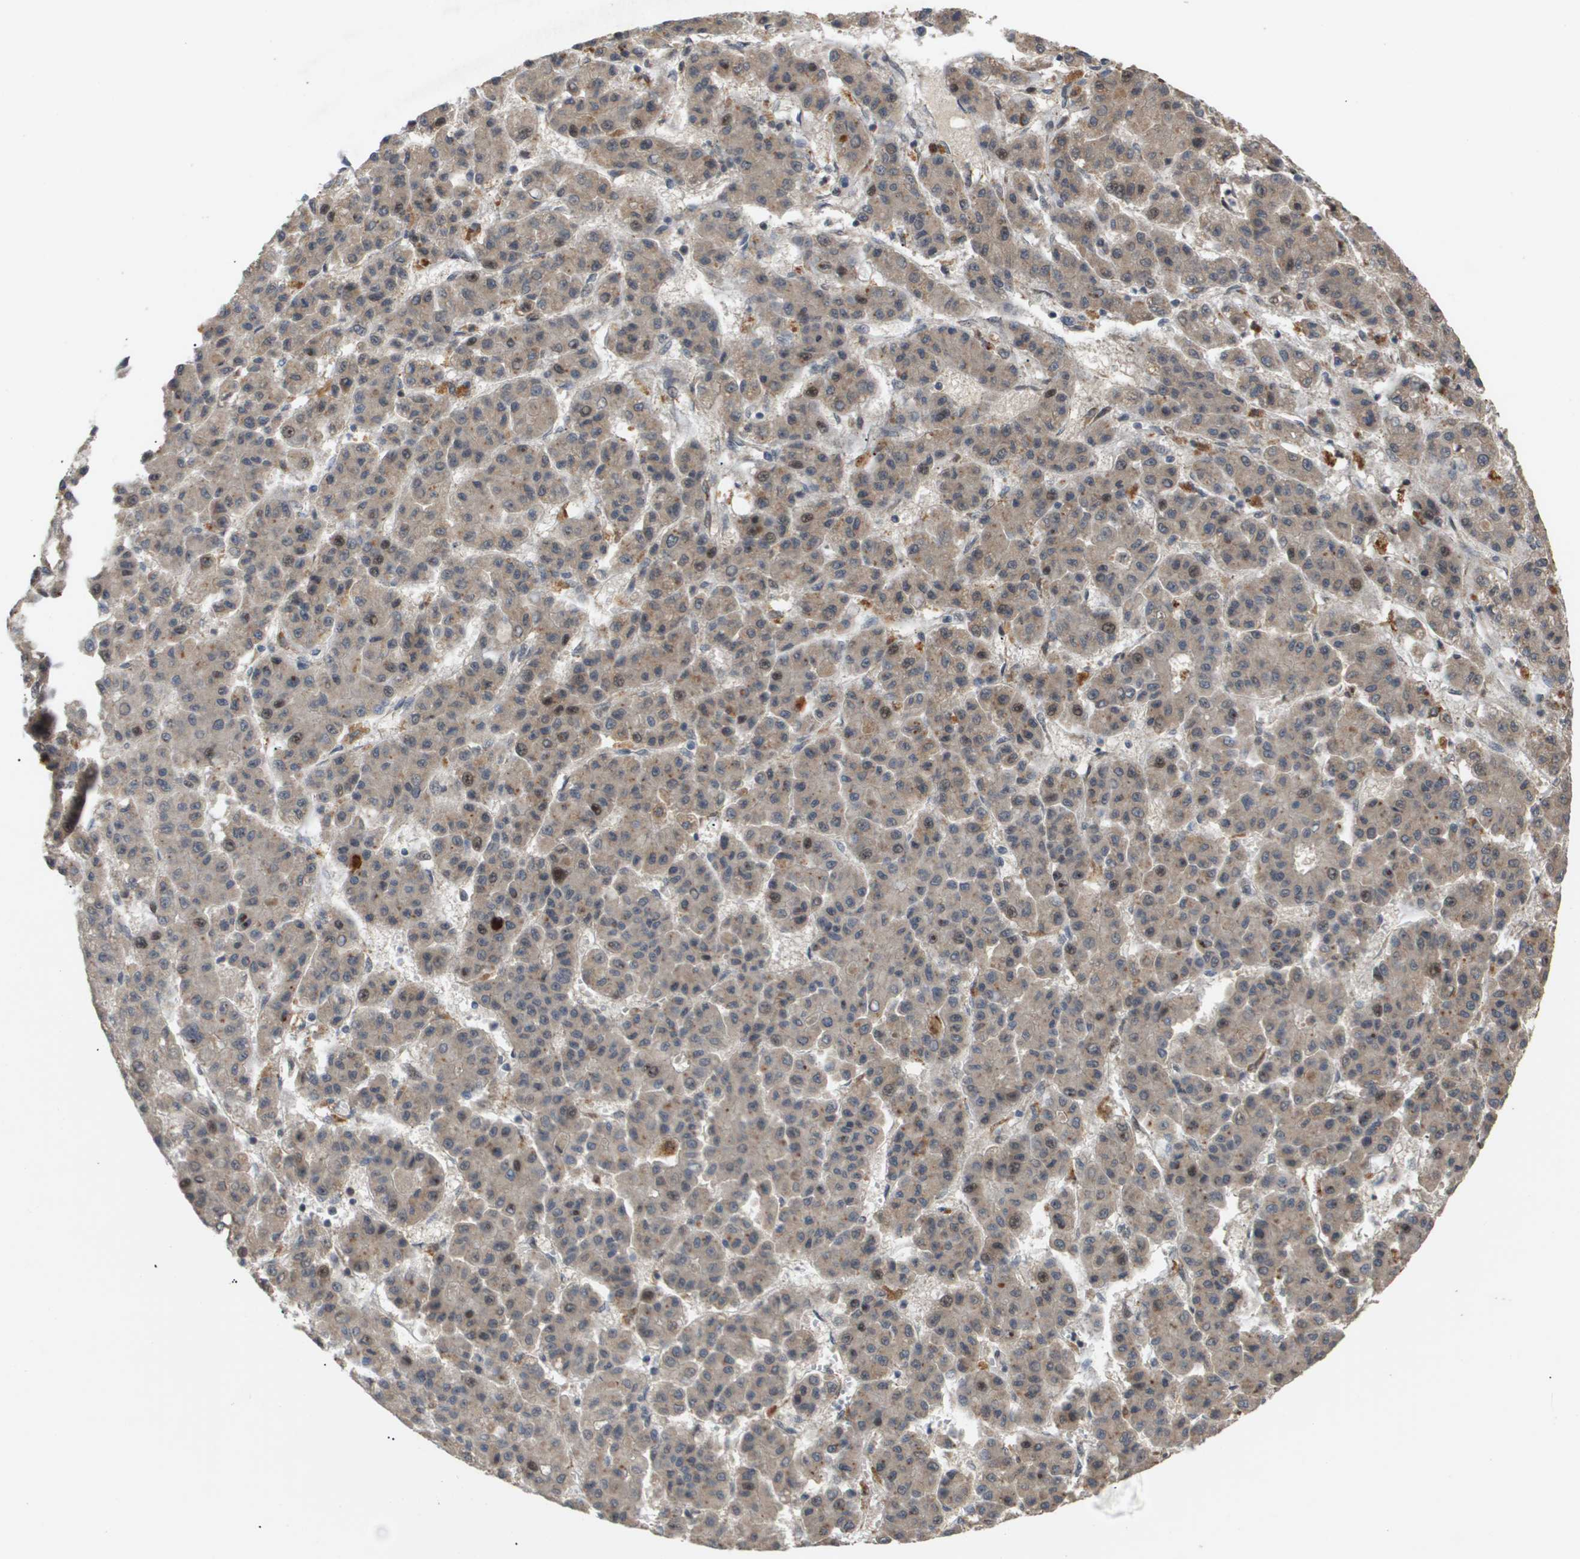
{"staining": {"intensity": "weak", "quantity": ">75%", "location": "cytoplasmic/membranous,nuclear"}, "tissue": "liver cancer", "cell_type": "Tumor cells", "image_type": "cancer", "snomed": [{"axis": "morphology", "description": "Carcinoma, Hepatocellular, NOS"}, {"axis": "topography", "description": "Liver"}], "caption": "Immunohistochemical staining of human hepatocellular carcinoma (liver) demonstrates weak cytoplasmic/membranous and nuclear protein staining in about >75% of tumor cells. (IHC, brightfield microscopy, high magnification).", "gene": "PDGFB", "patient": {"sex": "male", "age": 70}}